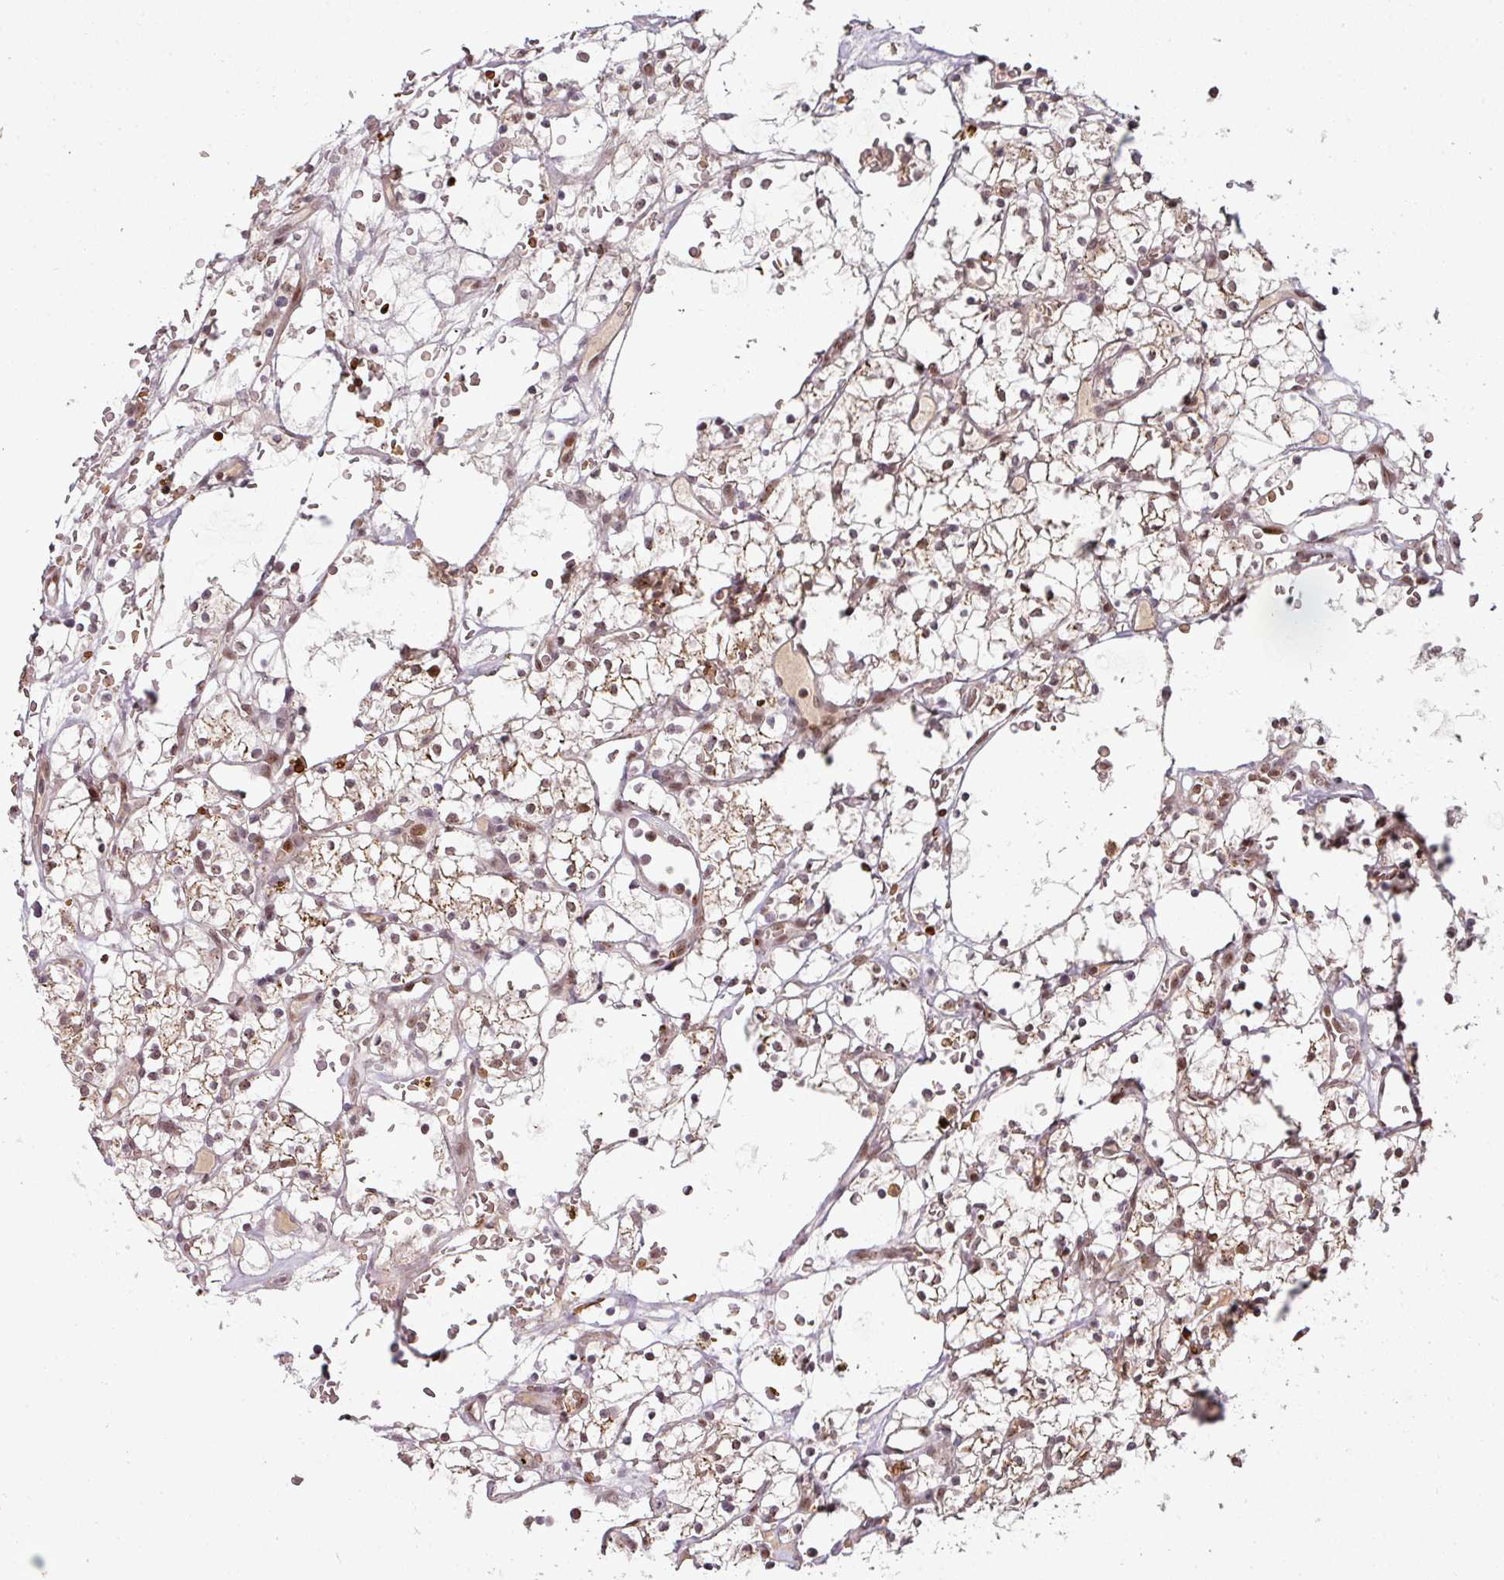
{"staining": {"intensity": "weak", "quantity": ">75%", "location": "cytoplasmic/membranous,nuclear"}, "tissue": "renal cancer", "cell_type": "Tumor cells", "image_type": "cancer", "snomed": [{"axis": "morphology", "description": "Adenocarcinoma, NOS"}, {"axis": "topography", "description": "Kidney"}], "caption": "A high-resolution histopathology image shows immunohistochemistry (IHC) staining of renal cancer (adenocarcinoma), which shows weak cytoplasmic/membranous and nuclear staining in approximately >75% of tumor cells.", "gene": "NEIL1", "patient": {"sex": "female", "age": 64}}